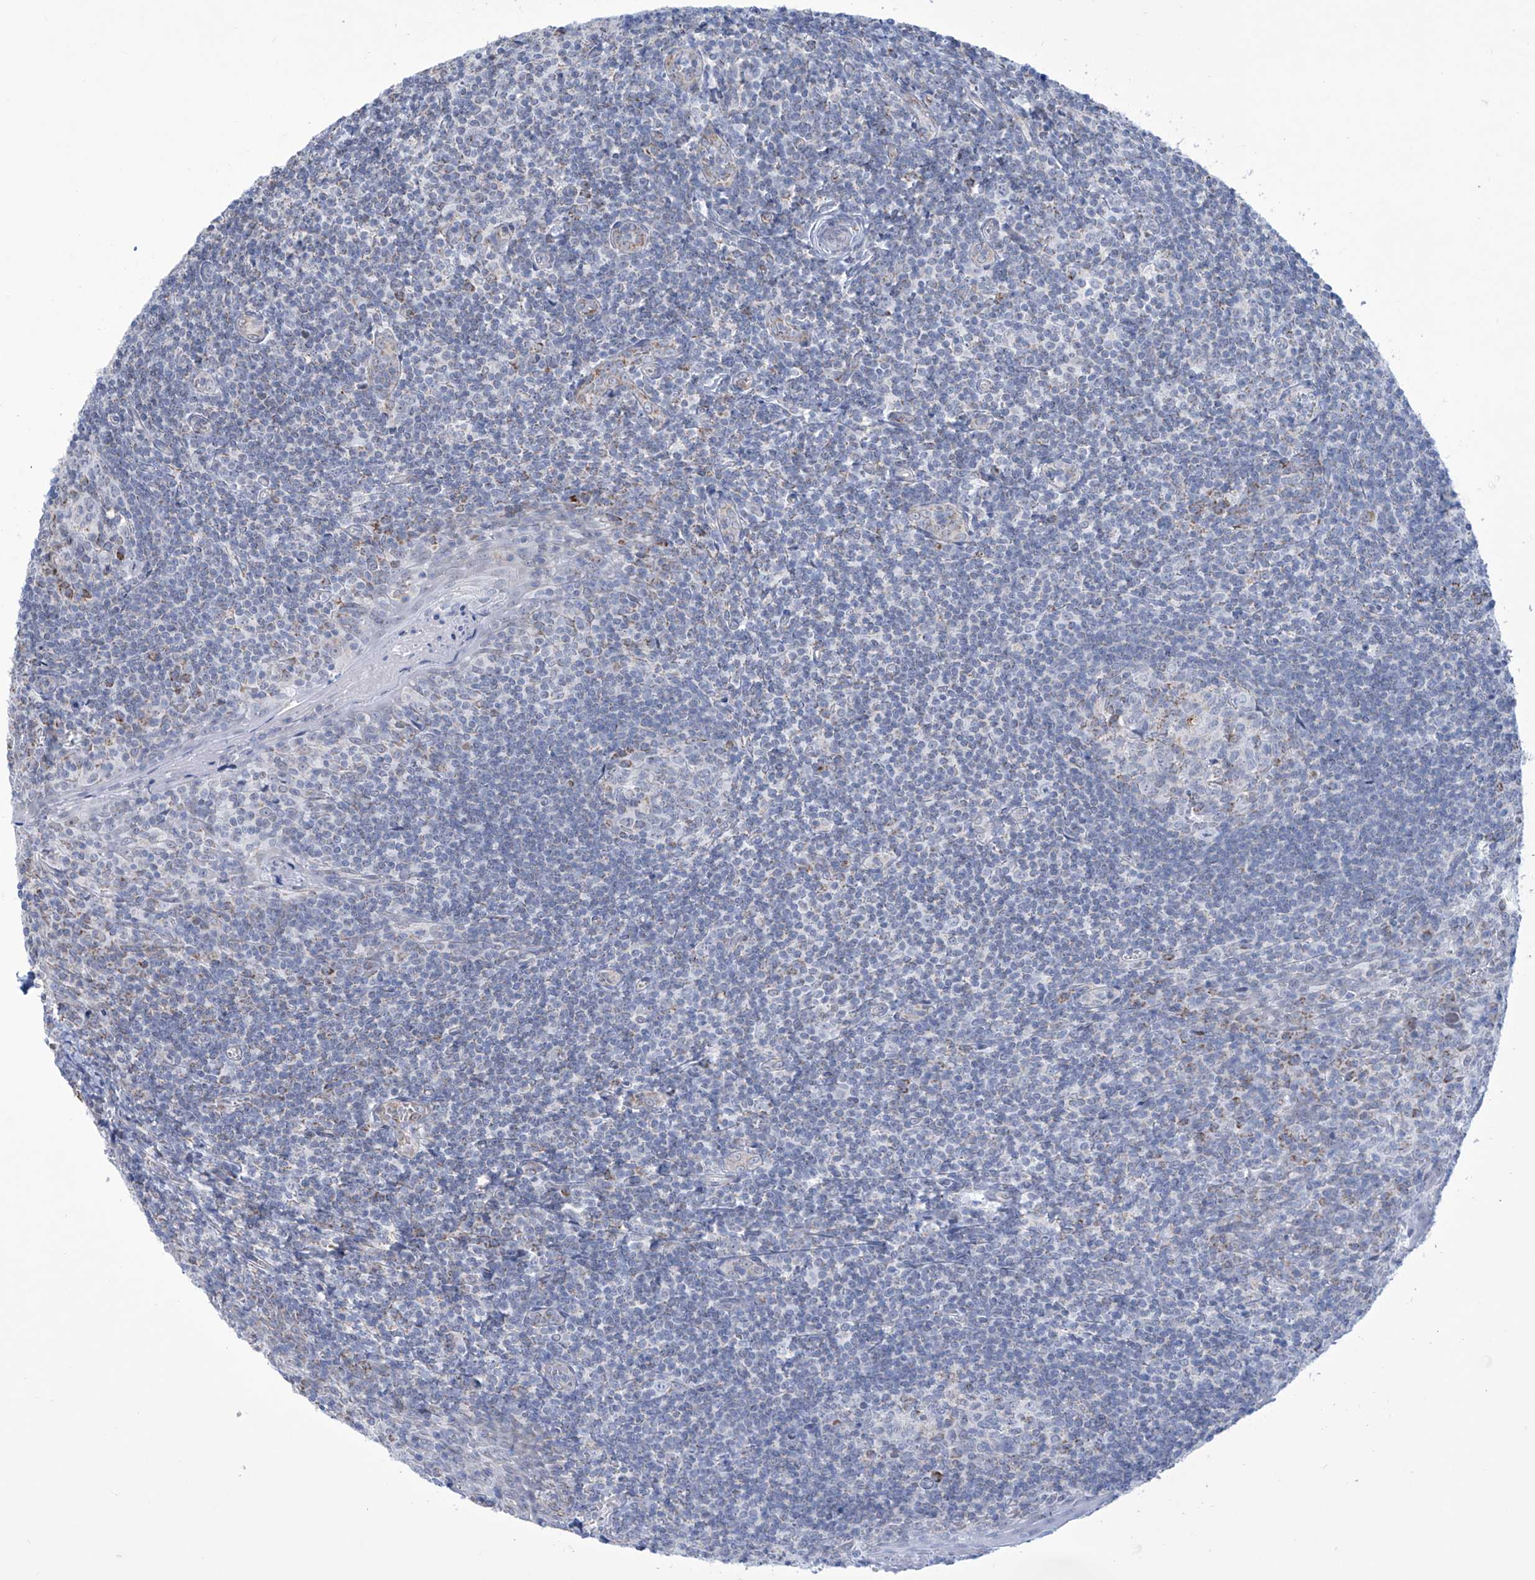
{"staining": {"intensity": "negative", "quantity": "none", "location": "none"}, "tissue": "tonsil", "cell_type": "Germinal center cells", "image_type": "normal", "snomed": [{"axis": "morphology", "description": "Normal tissue, NOS"}, {"axis": "topography", "description": "Tonsil"}], "caption": "High magnification brightfield microscopy of unremarkable tonsil stained with DAB (3,3'-diaminobenzidine) (brown) and counterstained with hematoxylin (blue): germinal center cells show no significant expression. (Brightfield microscopy of DAB (3,3'-diaminobenzidine) immunohistochemistry (IHC) at high magnification).", "gene": "ALDH6A1", "patient": {"sex": "male", "age": 27}}